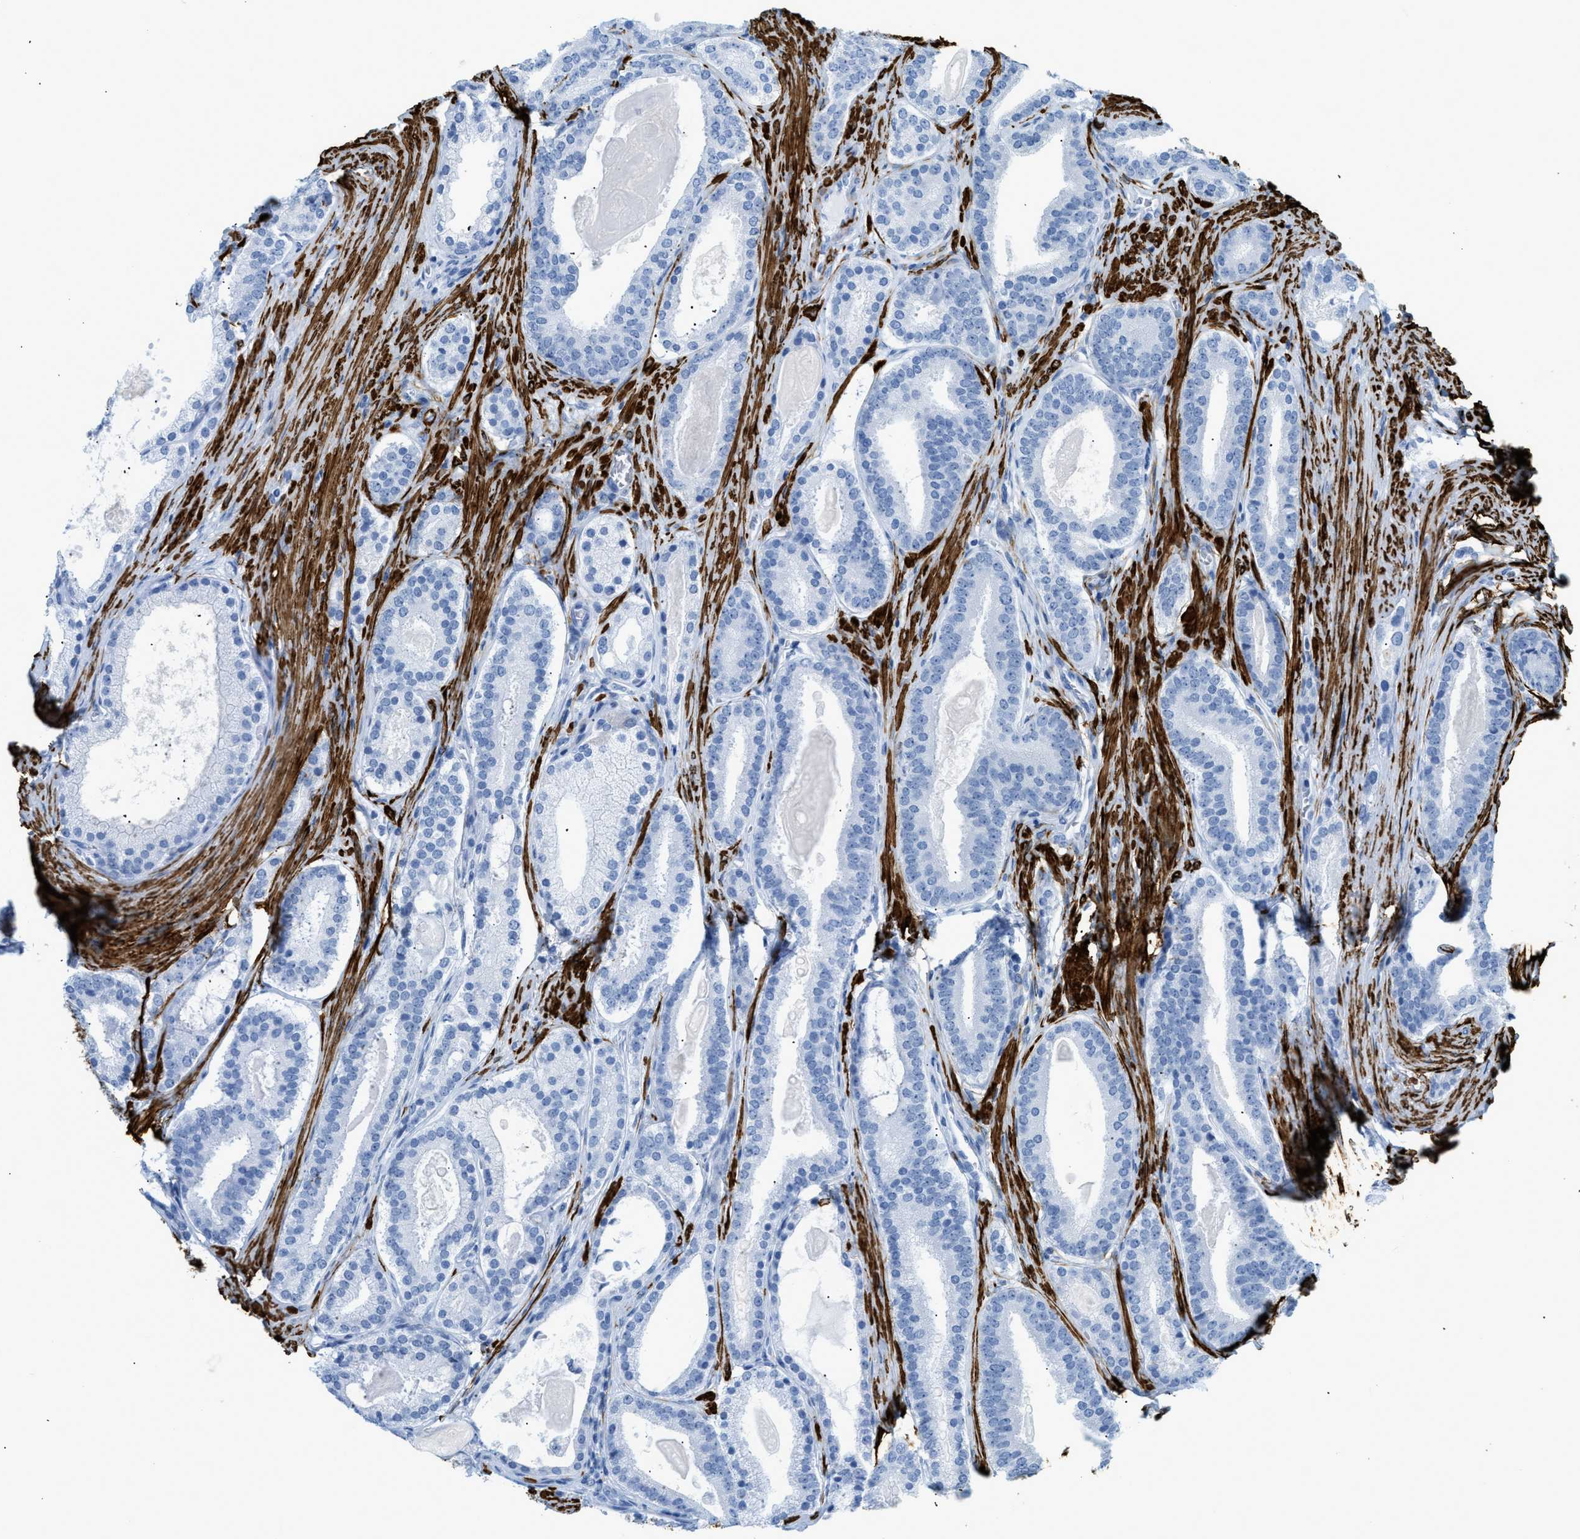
{"staining": {"intensity": "negative", "quantity": "none", "location": "none"}, "tissue": "prostate cancer", "cell_type": "Tumor cells", "image_type": "cancer", "snomed": [{"axis": "morphology", "description": "Adenocarcinoma, High grade"}, {"axis": "topography", "description": "Prostate"}], "caption": "Protein analysis of prostate high-grade adenocarcinoma displays no significant staining in tumor cells.", "gene": "DES", "patient": {"sex": "male", "age": 60}}